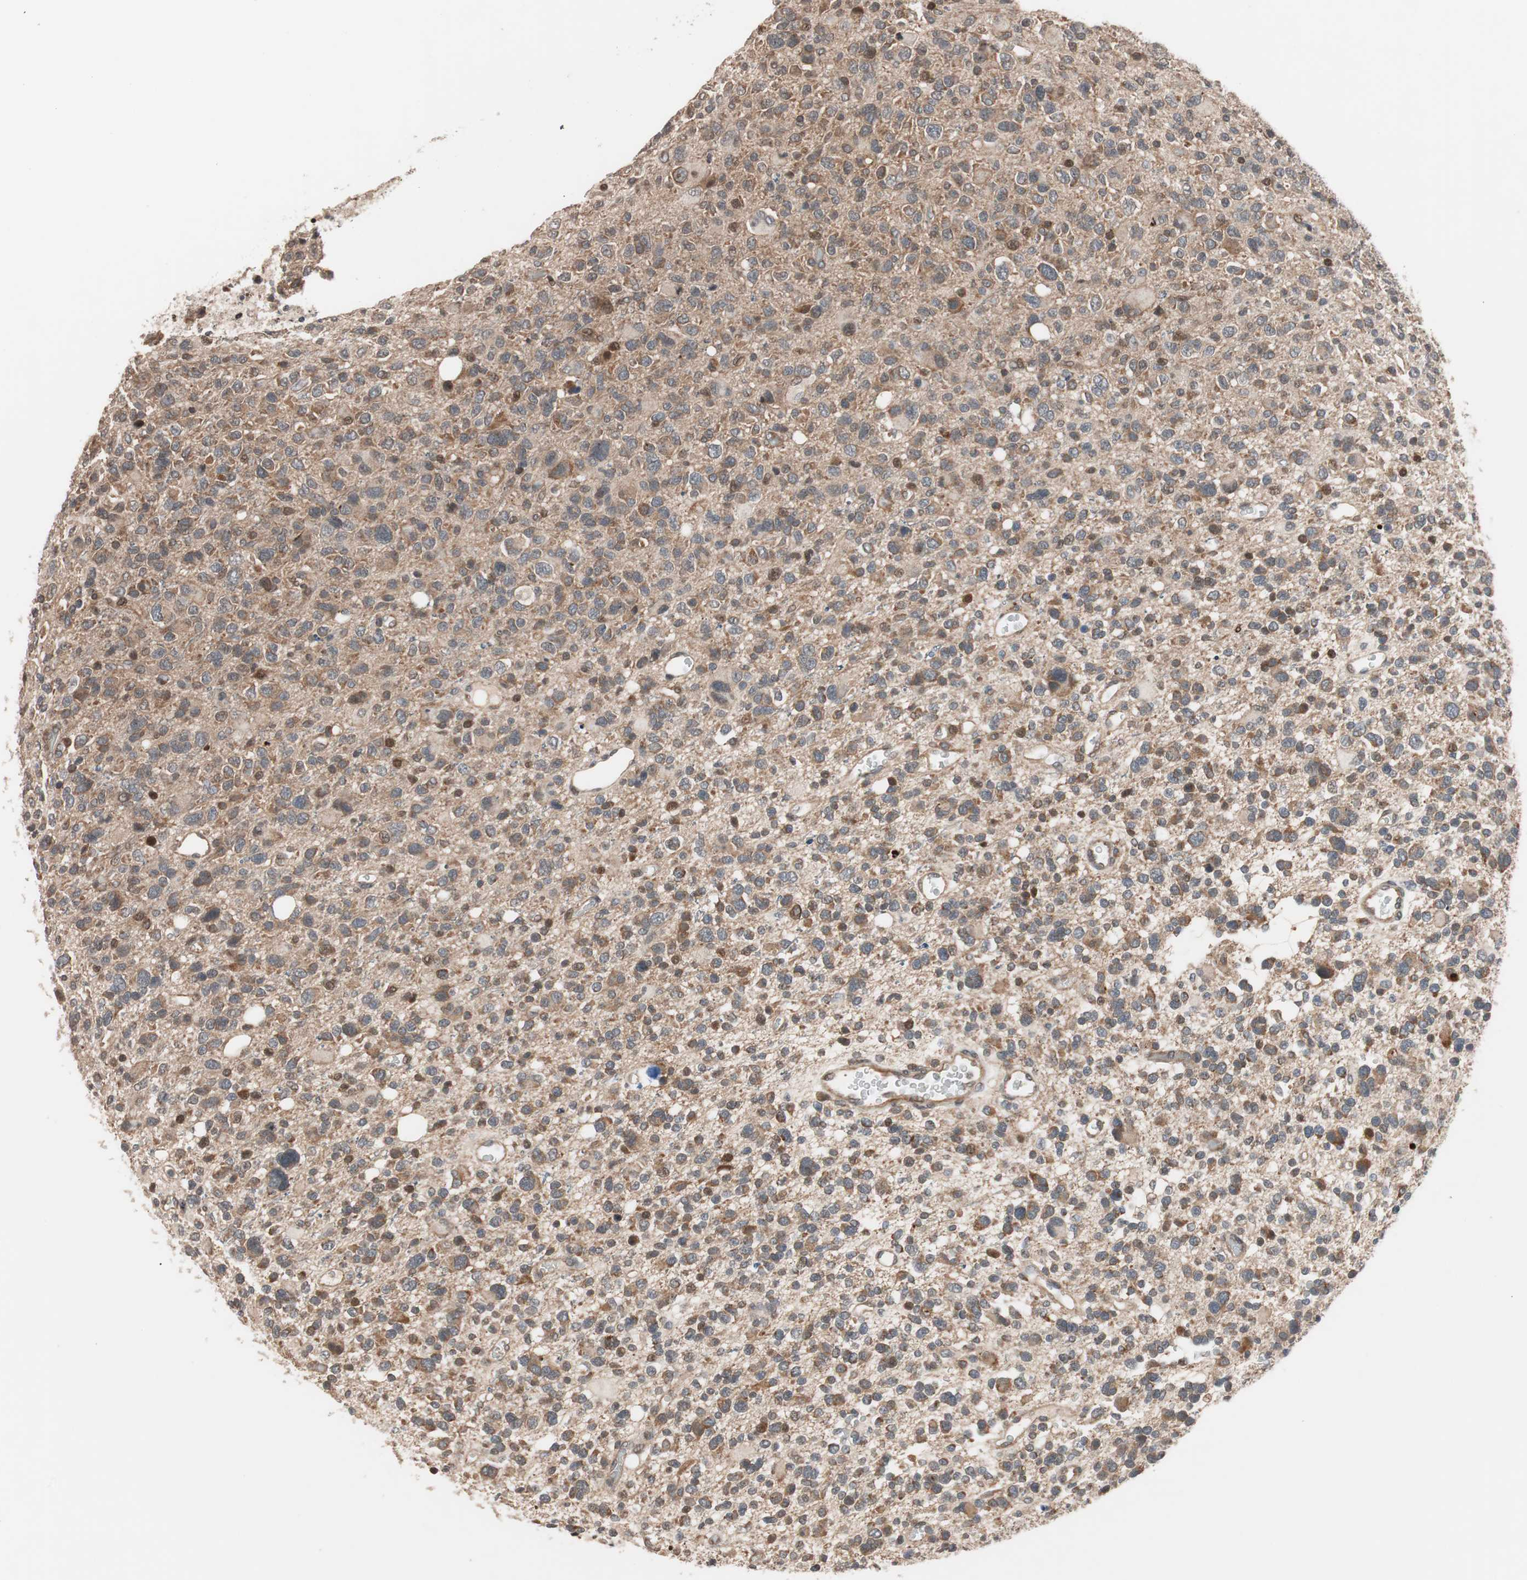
{"staining": {"intensity": "moderate", "quantity": ">75%", "location": "cytoplasmic/membranous"}, "tissue": "glioma", "cell_type": "Tumor cells", "image_type": "cancer", "snomed": [{"axis": "morphology", "description": "Glioma, malignant, High grade"}, {"axis": "topography", "description": "Brain"}], "caption": "Protein staining demonstrates moderate cytoplasmic/membranous positivity in approximately >75% of tumor cells in glioma. Immunohistochemistry (ihc) stains the protein in brown and the nuclei are stained blue.", "gene": "NF2", "patient": {"sex": "male", "age": 48}}